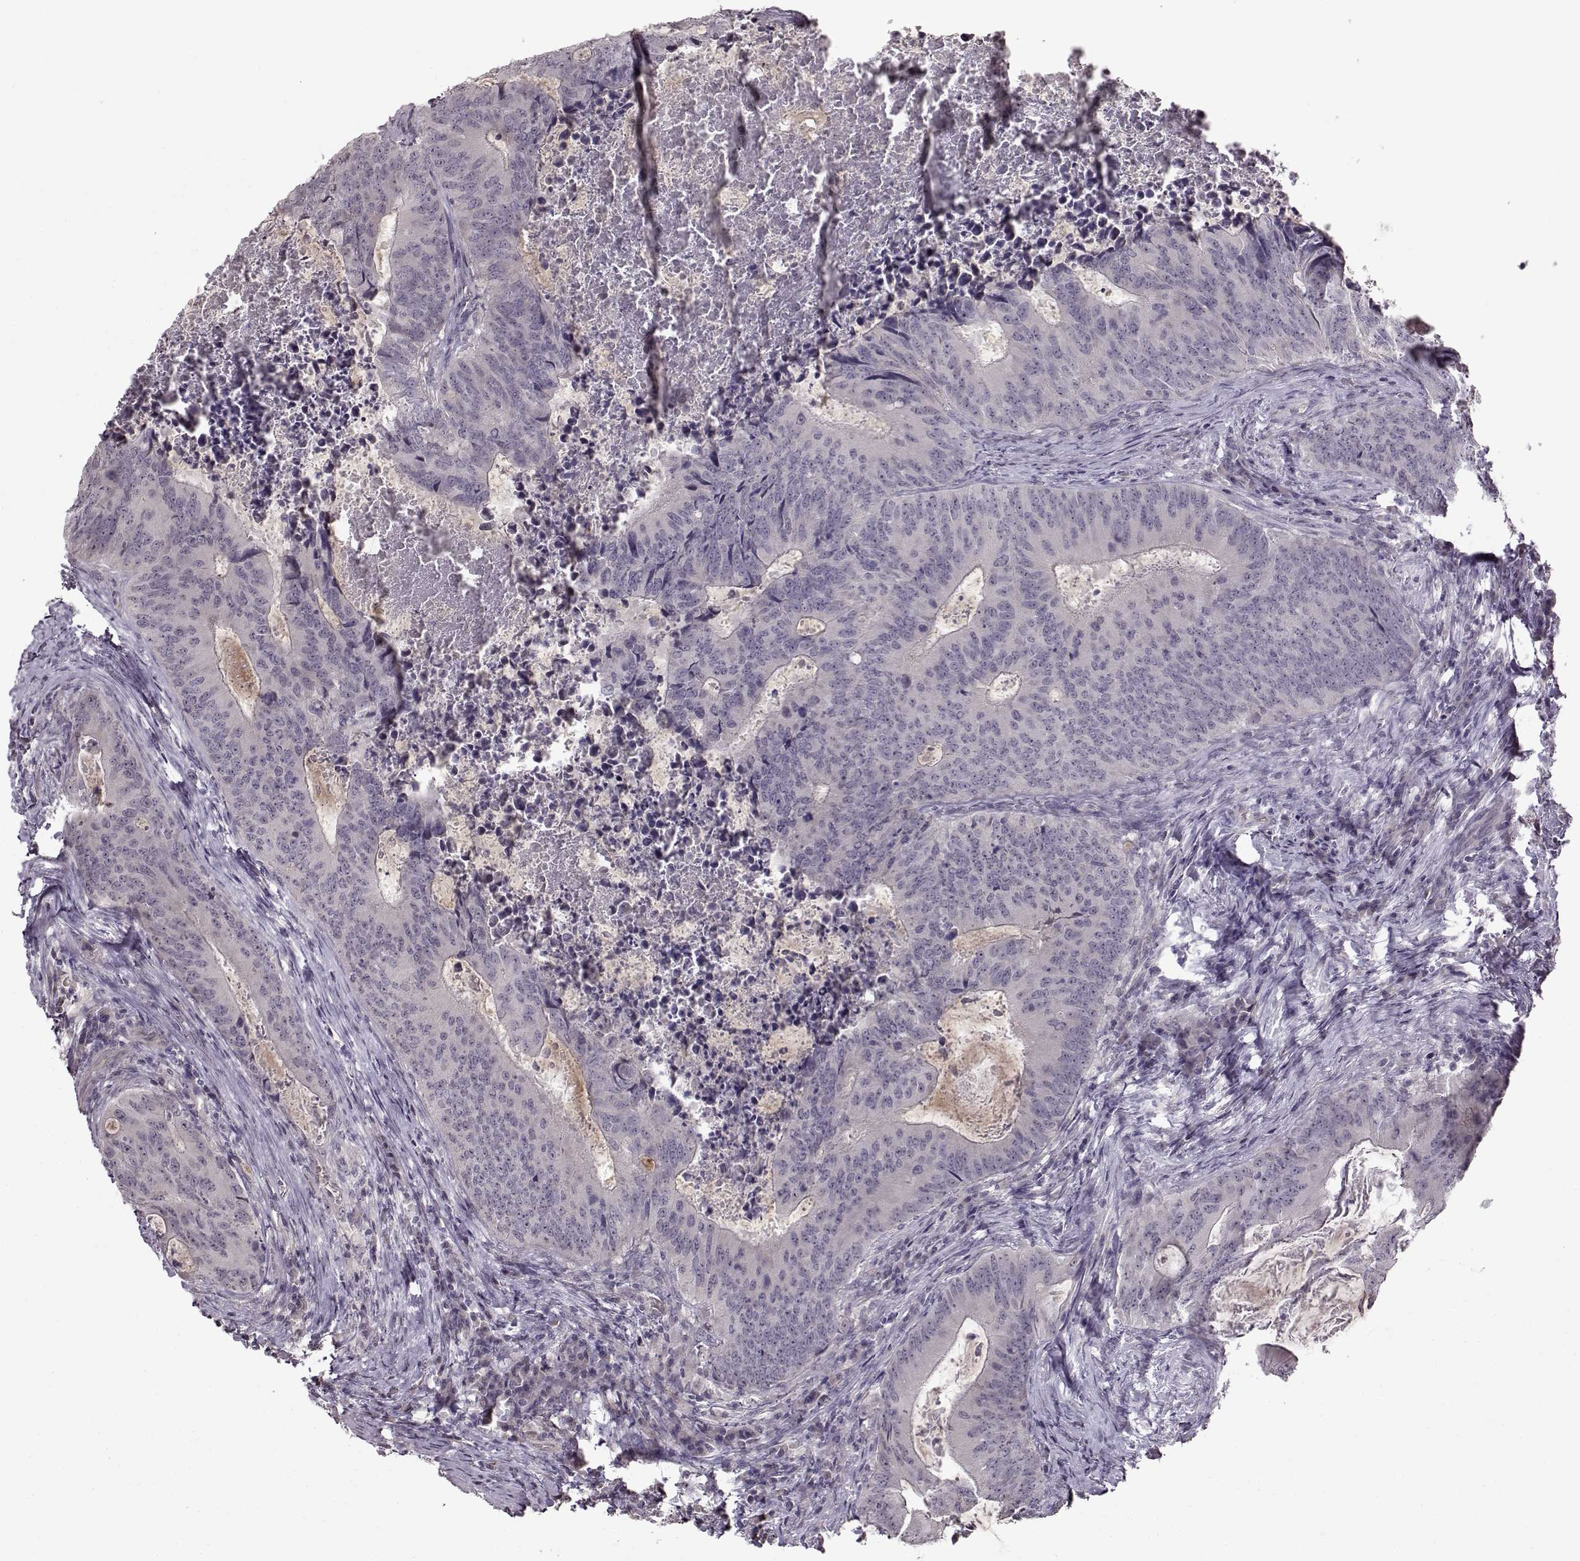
{"staining": {"intensity": "negative", "quantity": "none", "location": "none"}, "tissue": "colorectal cancer", "cell_type": "Tumor cells", "image_type": "cancer", "snomed": [{"axis": "morphology", "description": "Adenocarcinoma, NOS"}, {"axis": "topography", "description": "Colon"}], "caption": "Adenocarcinoma (colorectal) was stained to show a protein in brown. There is no significant positivity in tumor cells. (Brightfield microscopy of DAB immunohistochemistry at high magnification).", "gene": "FSHB", "patient": {"sex": "male", "age": 67}}